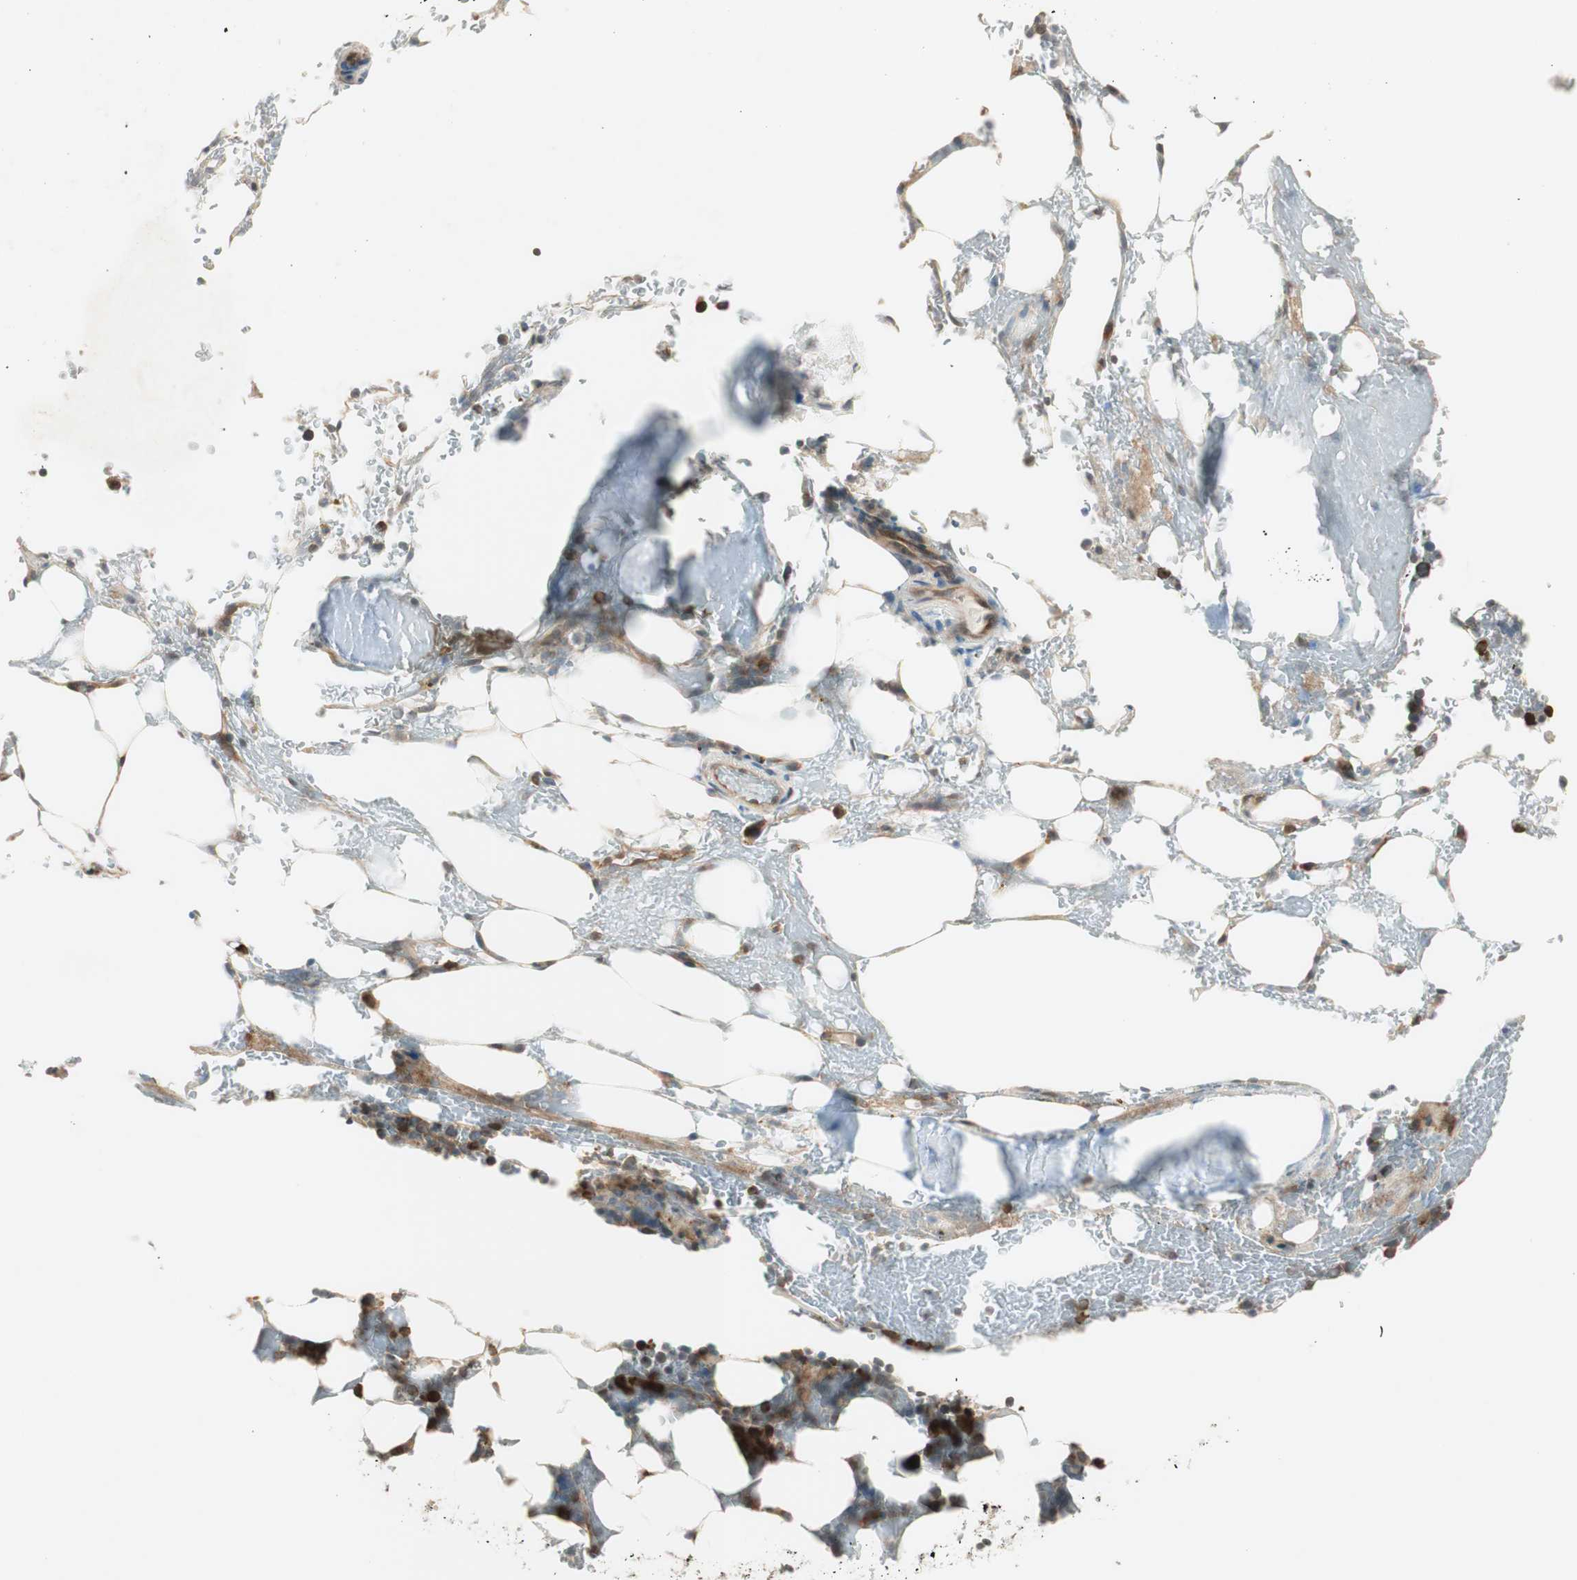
{"staining": {"intensity": "strong", "quantity": "<25%", "location": "cytoplasmic/membranous"}, "tissue": "bone marrow", "cell_type": "Hematopoietic cells", "image_type": "normal", "snomed": [{"axis": "morphology", "description": "Normal tissue, NOS"}, {"axis": "topography", "description": "Bone marrow"}], "caption": "A high-resolution micrograph shows IHC staining of normal bone marrow, which shows strong cytoplasmic/membranous positivity in approximately <25% of hematopoietic cells.", "gene": "IPO5", "patient": {"sex": "female", "age": 73}}